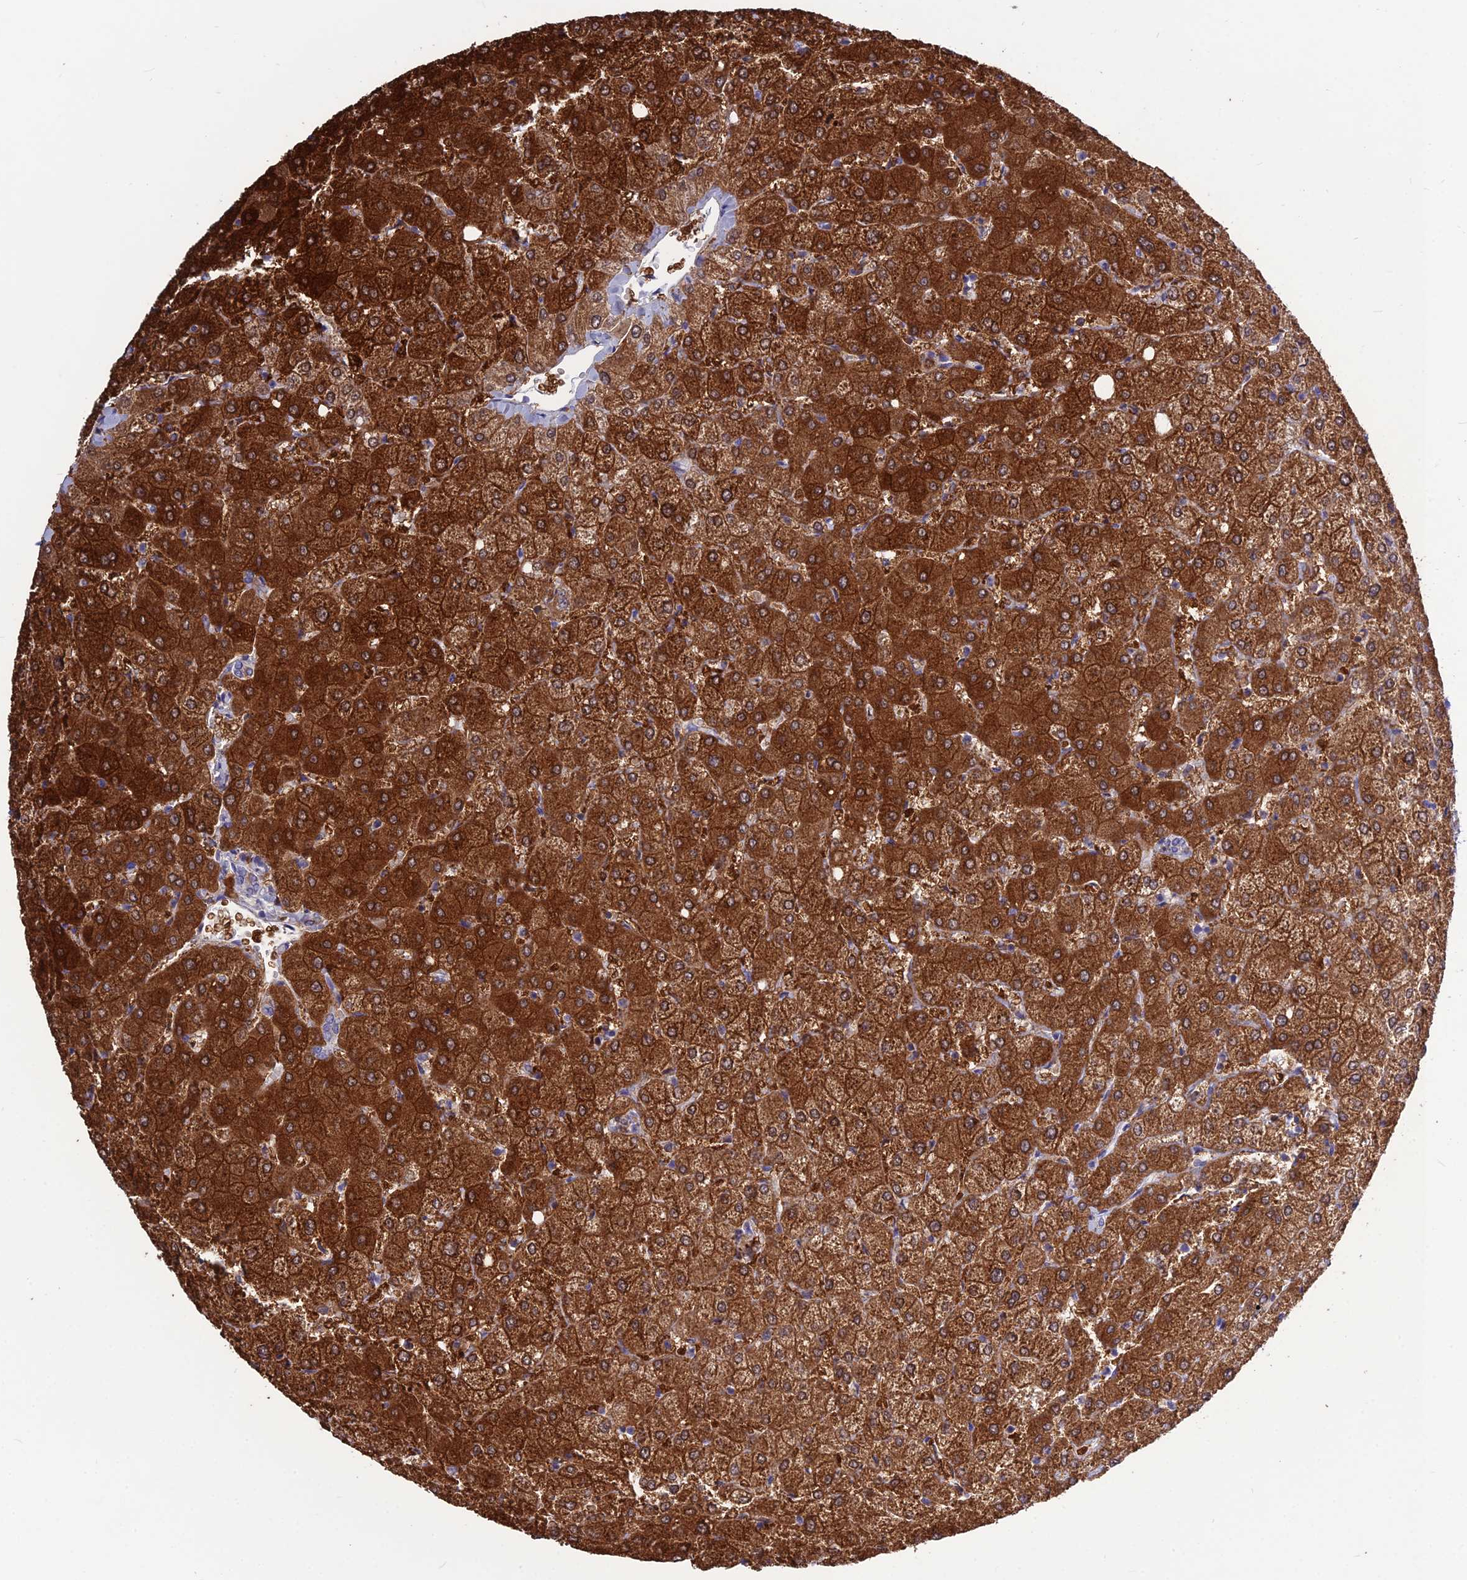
{"staining": {"intensity": "negative", "quantity": "none", "location": "none"}, "tissue": "liver", "cell_type": "Cholangiocytes", "image_type": "normal", "snomed": [{"axis": "morphology", "description": "Normal tissue, NOS"}, {"axis": "topography", "description": "Liver"}], "caption": "Immunohistochemical staining of benign liver displays no significant expression in cholangiocytes. (DAB IHC visualized using brightfield microscopy, high magnification).", "gene": "BHMT2", "patient": {"sex": "female", "age": 54}}